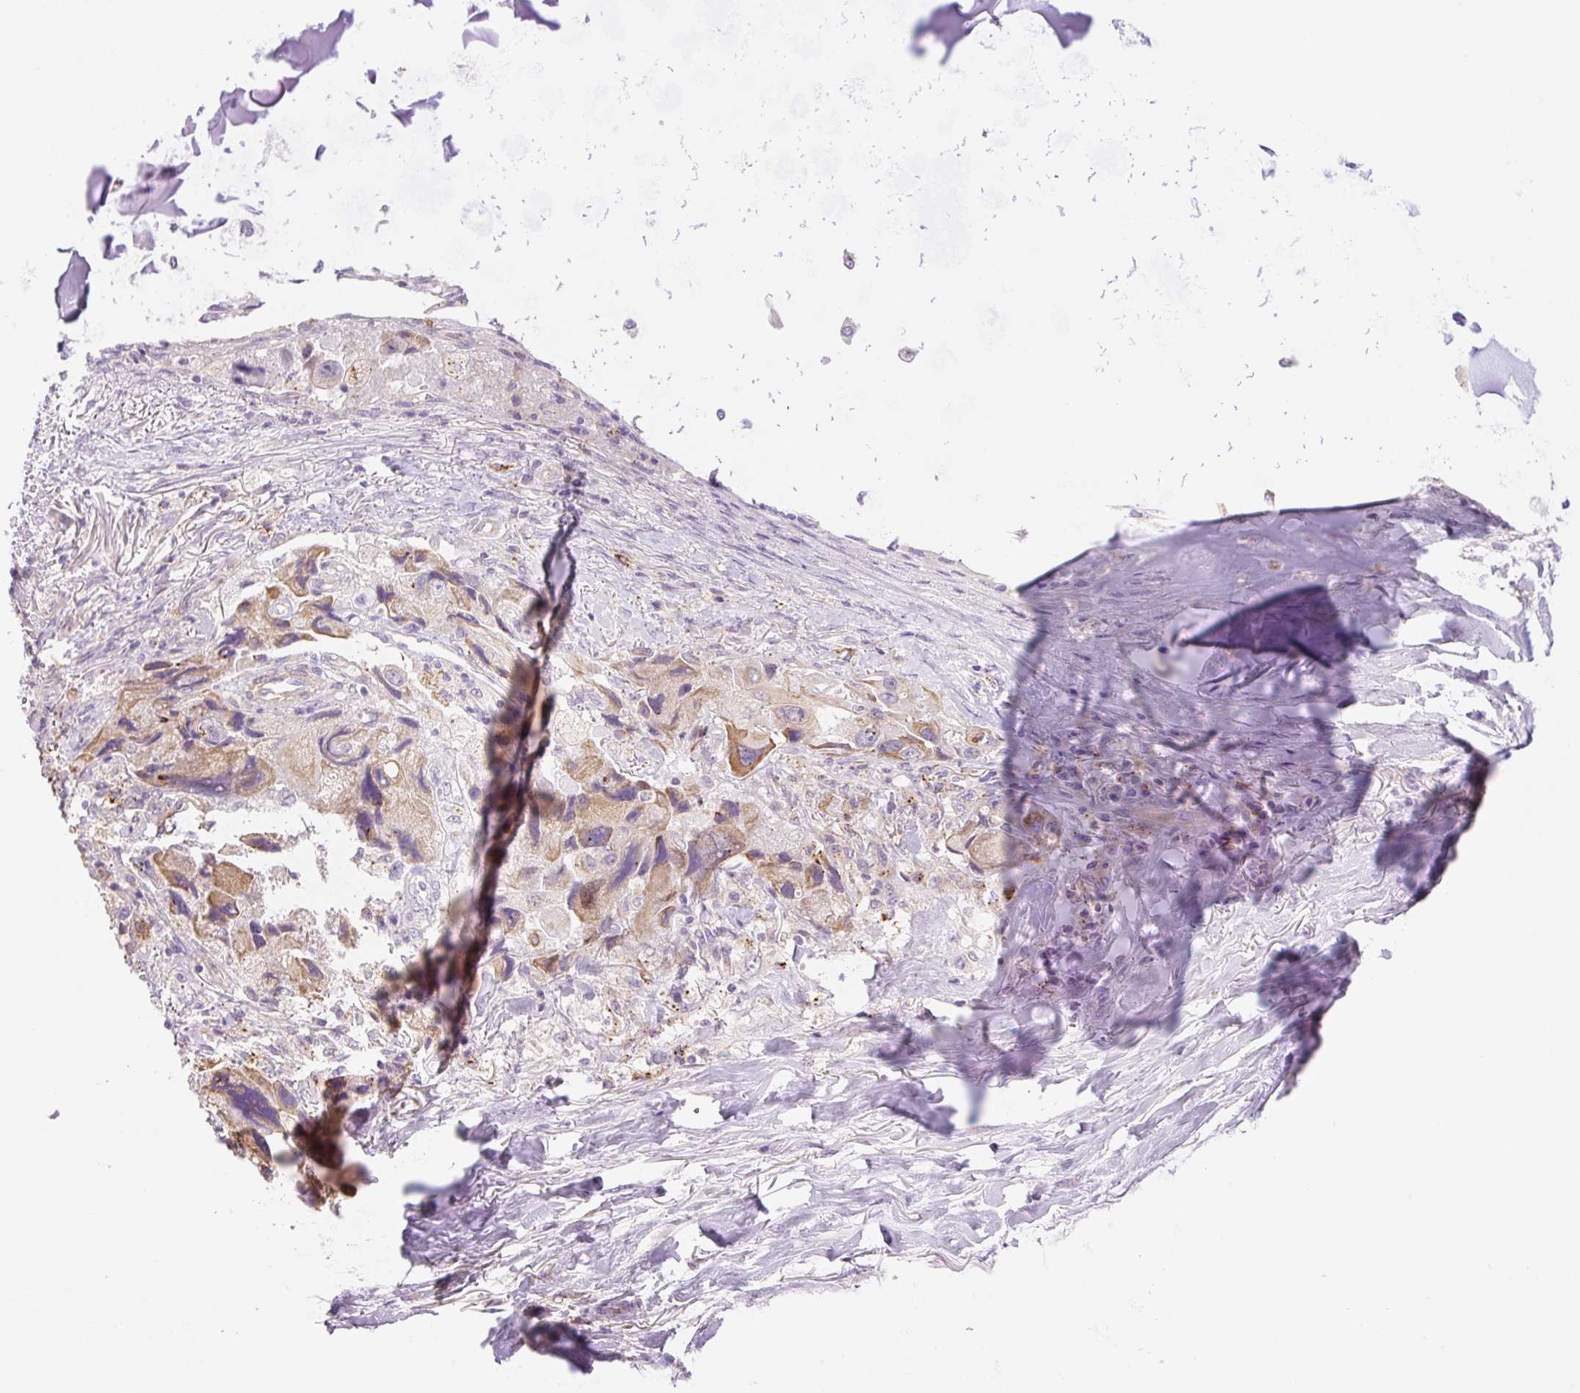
{"staining": {"intensity": "moderate", "quantity": ">75%", "location": "cytoplasmic/membranous"}, "tissue": "lung cancer", "cell_type": "Tumor cells", "image_type": "cancer", "snomed": [{"axis": "morphology", "description": "Adenocarcinoma, NOS"}, {"axis": "topography", "description": "Lung"}], "caption": "An image of human lung adenocarcinoma stained for a protein displays moderate cytoplasmic/membranous brown staining in tumor cells. The staining is performed using DAB (3,3'-diaminobenzidine) brown chromogen to label protein expression. The nuclei are counter-stained blue using hematoxylin.", "gene": "NLRP5", "patient": {"sex": "female", "age": 54}}